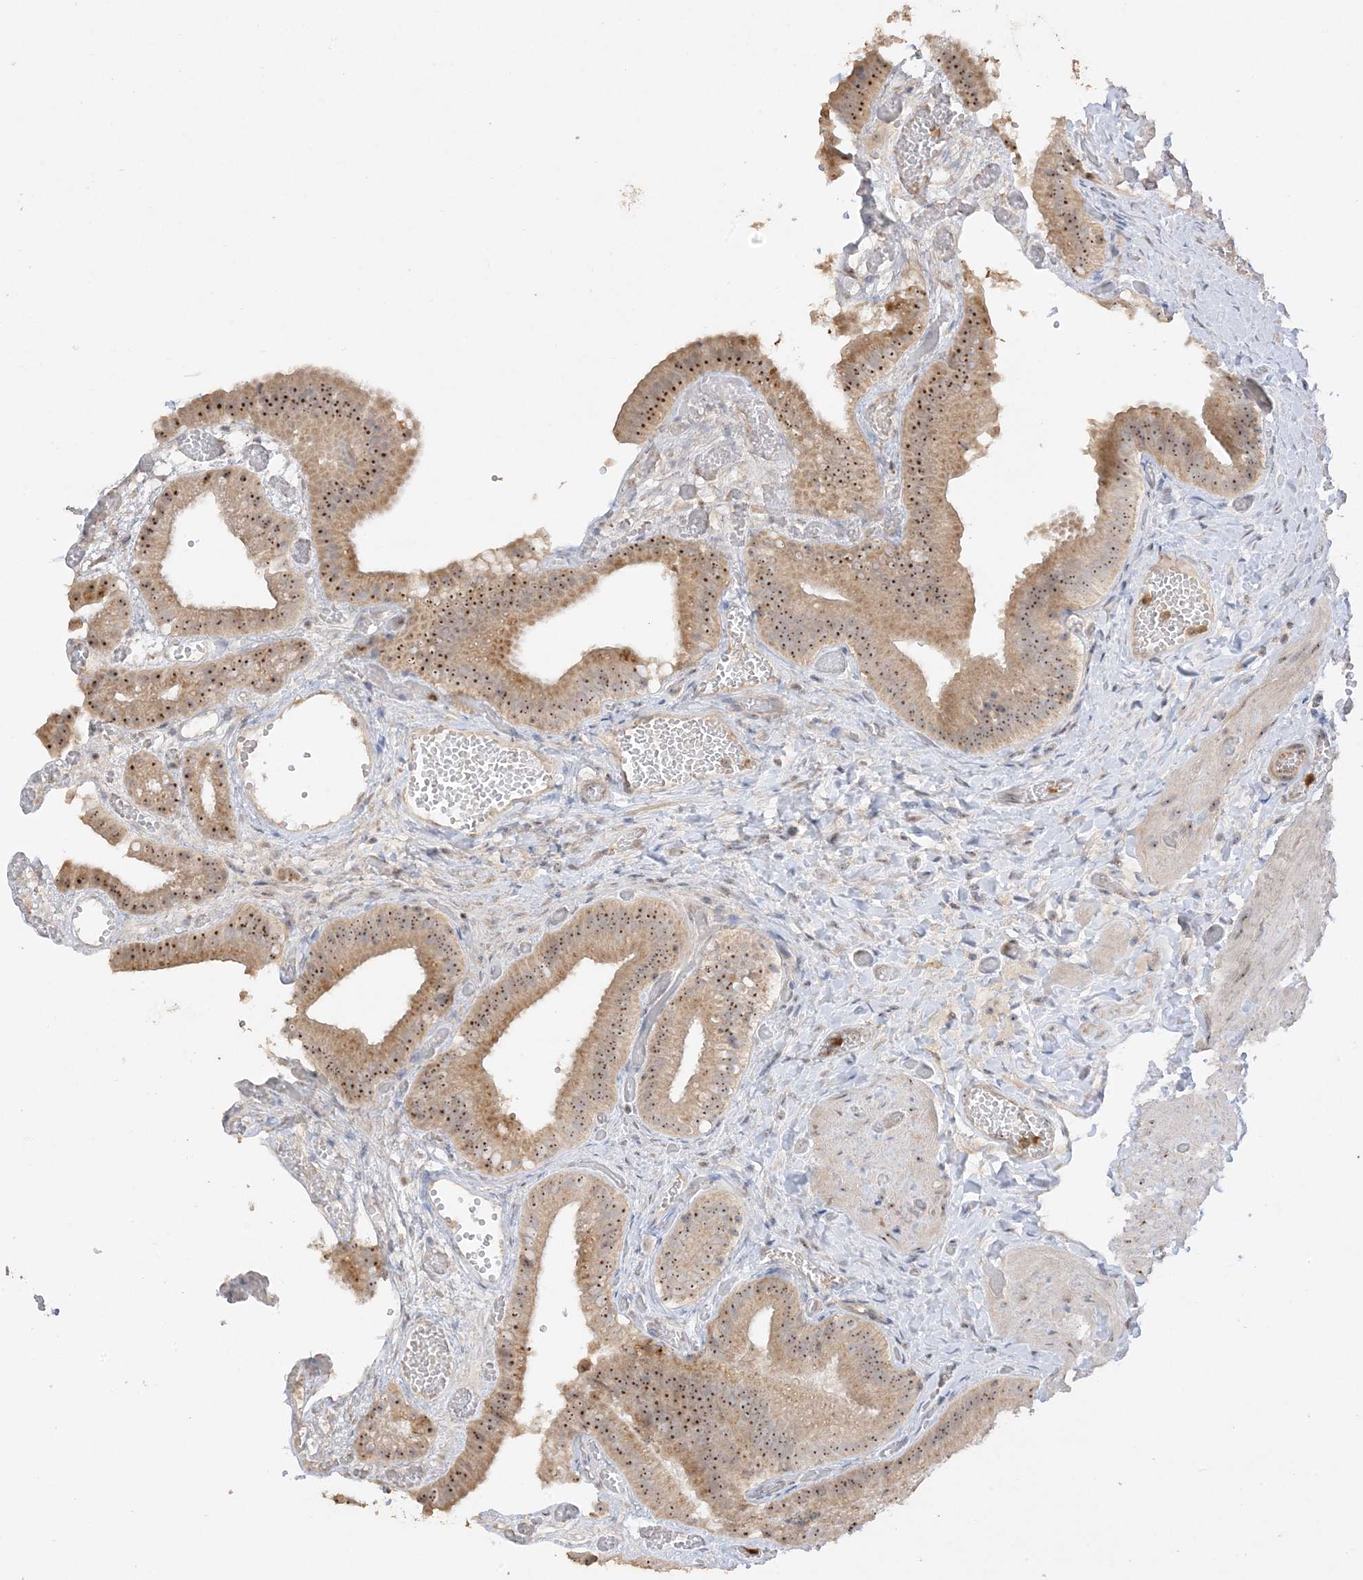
{"staining": {"intensity": "moderate", "quantity": ">75%", "location": "cytoplasmic/membranous,nuclear"}, "tissue": "gallbladder", "cell_type": "Glandular cells", "image_type": "normal", "snomed": [{"axis": "morphology", "description": "Normal tissue, NOS"}, {"axis": "topography", "description": "Gallbladder"}], "caption": "IHC image of benign gallbladder: gallbladder stained using immunohistochemistry (IHC) exhibits medium levels of moderate protein expression localized specifically in the cytoplasmic/membranous,nuclear of glandular cells, appearing as a cytoplasmic/membranous,nuclear brown color.", "gene": "DDX18", "patient": {"sex": "female", "age": 64}}